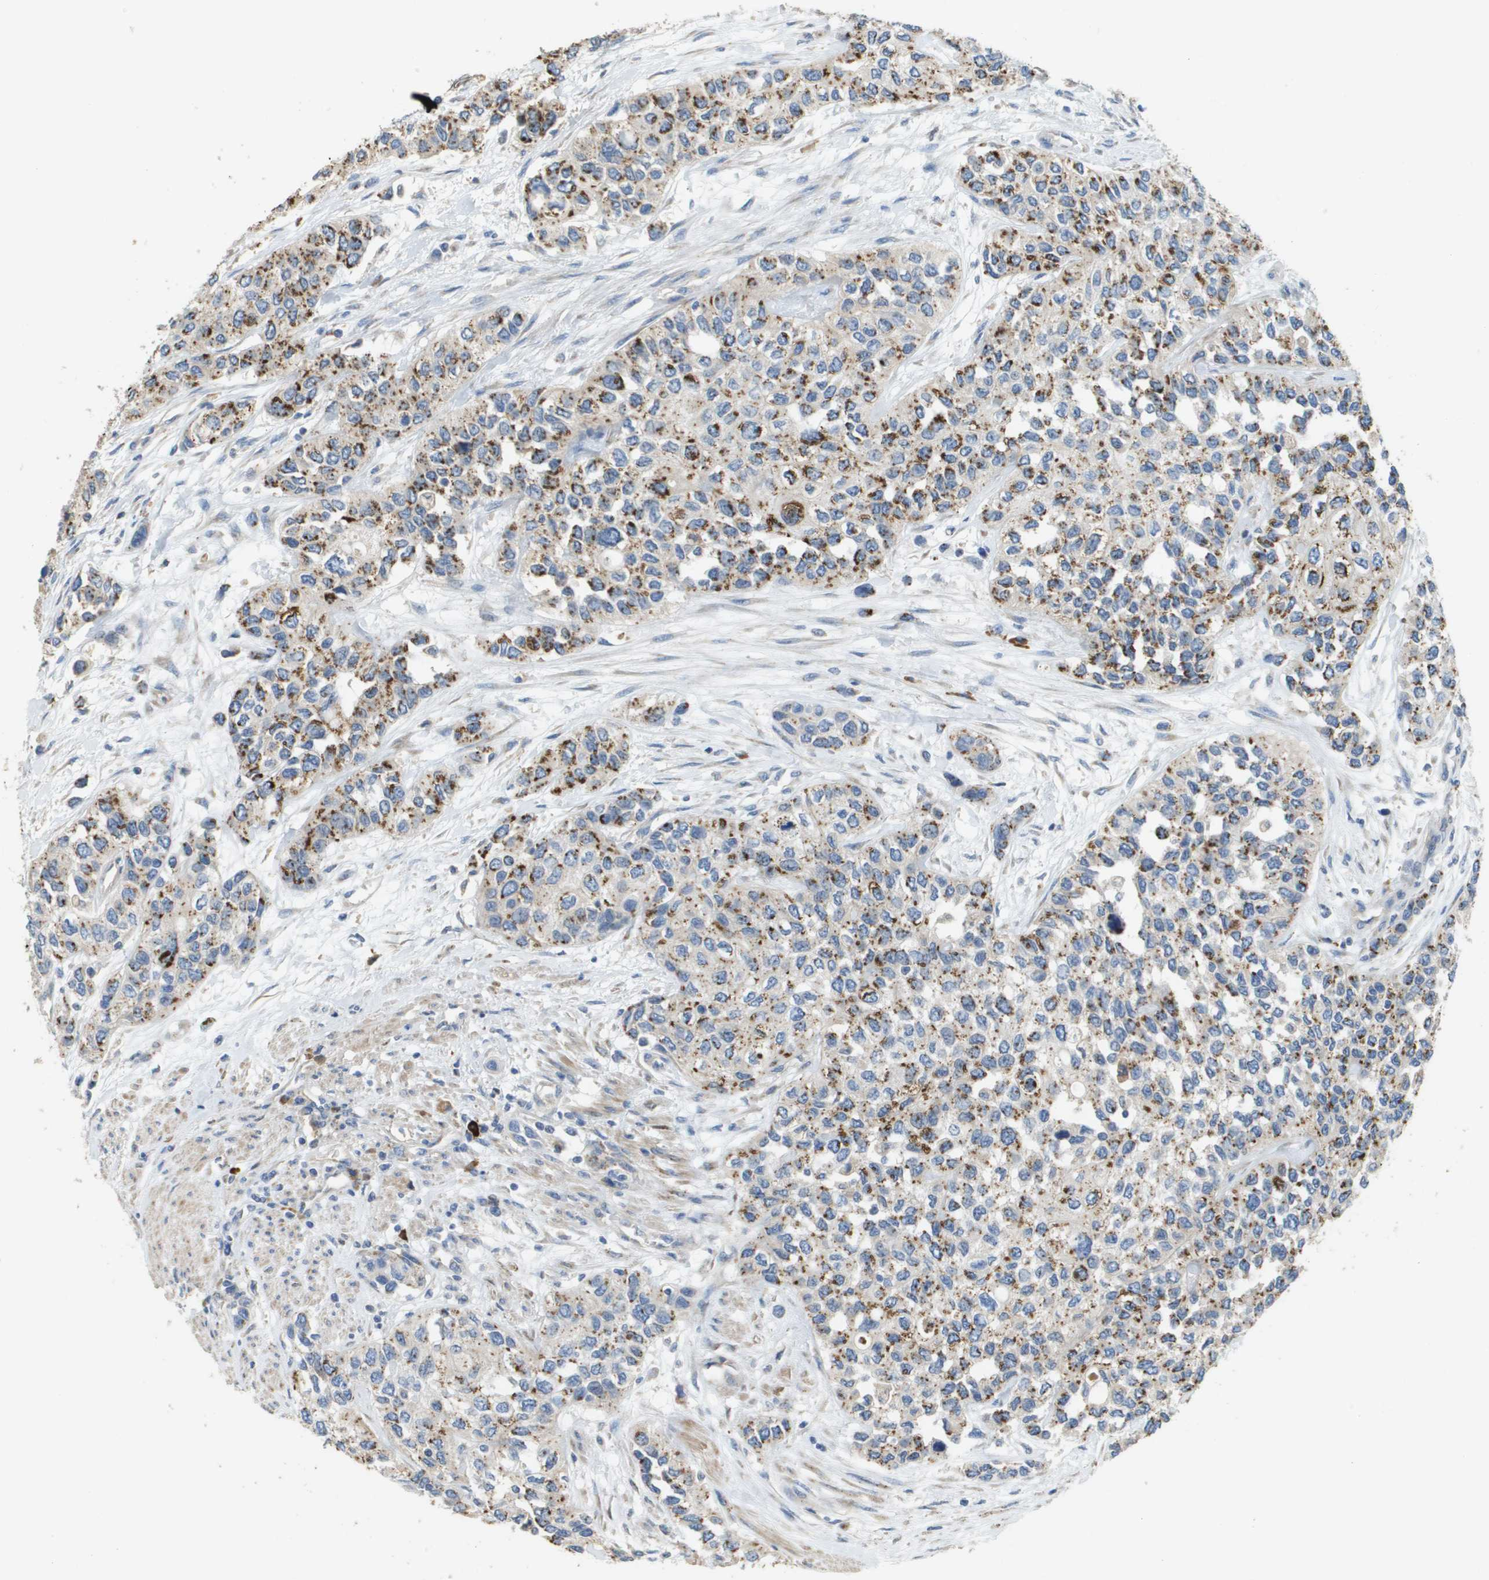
{"staining": {"intensity": "moderate", "quantity": ">75%", "location": "cytoplasmic/membranous"}, "tissue": "urothelial cancer", "cell_type": "Tumor cells", "image_type": "cancer", "snomed": [{"axis": "morphology", "description": "Urothelial carcinoma, High grade"}, {"axis": "topography", "description": "Urinary bladder"}], "caption": "About >75% of tumor cells in human urothelial carcinoma (high-grade) show moderate cytoplasmic/membranous protein staining as visualized by brown immunohistochemical staining.", "gene": "CASP10", "patient": {"sex": "female", "age": 56}}